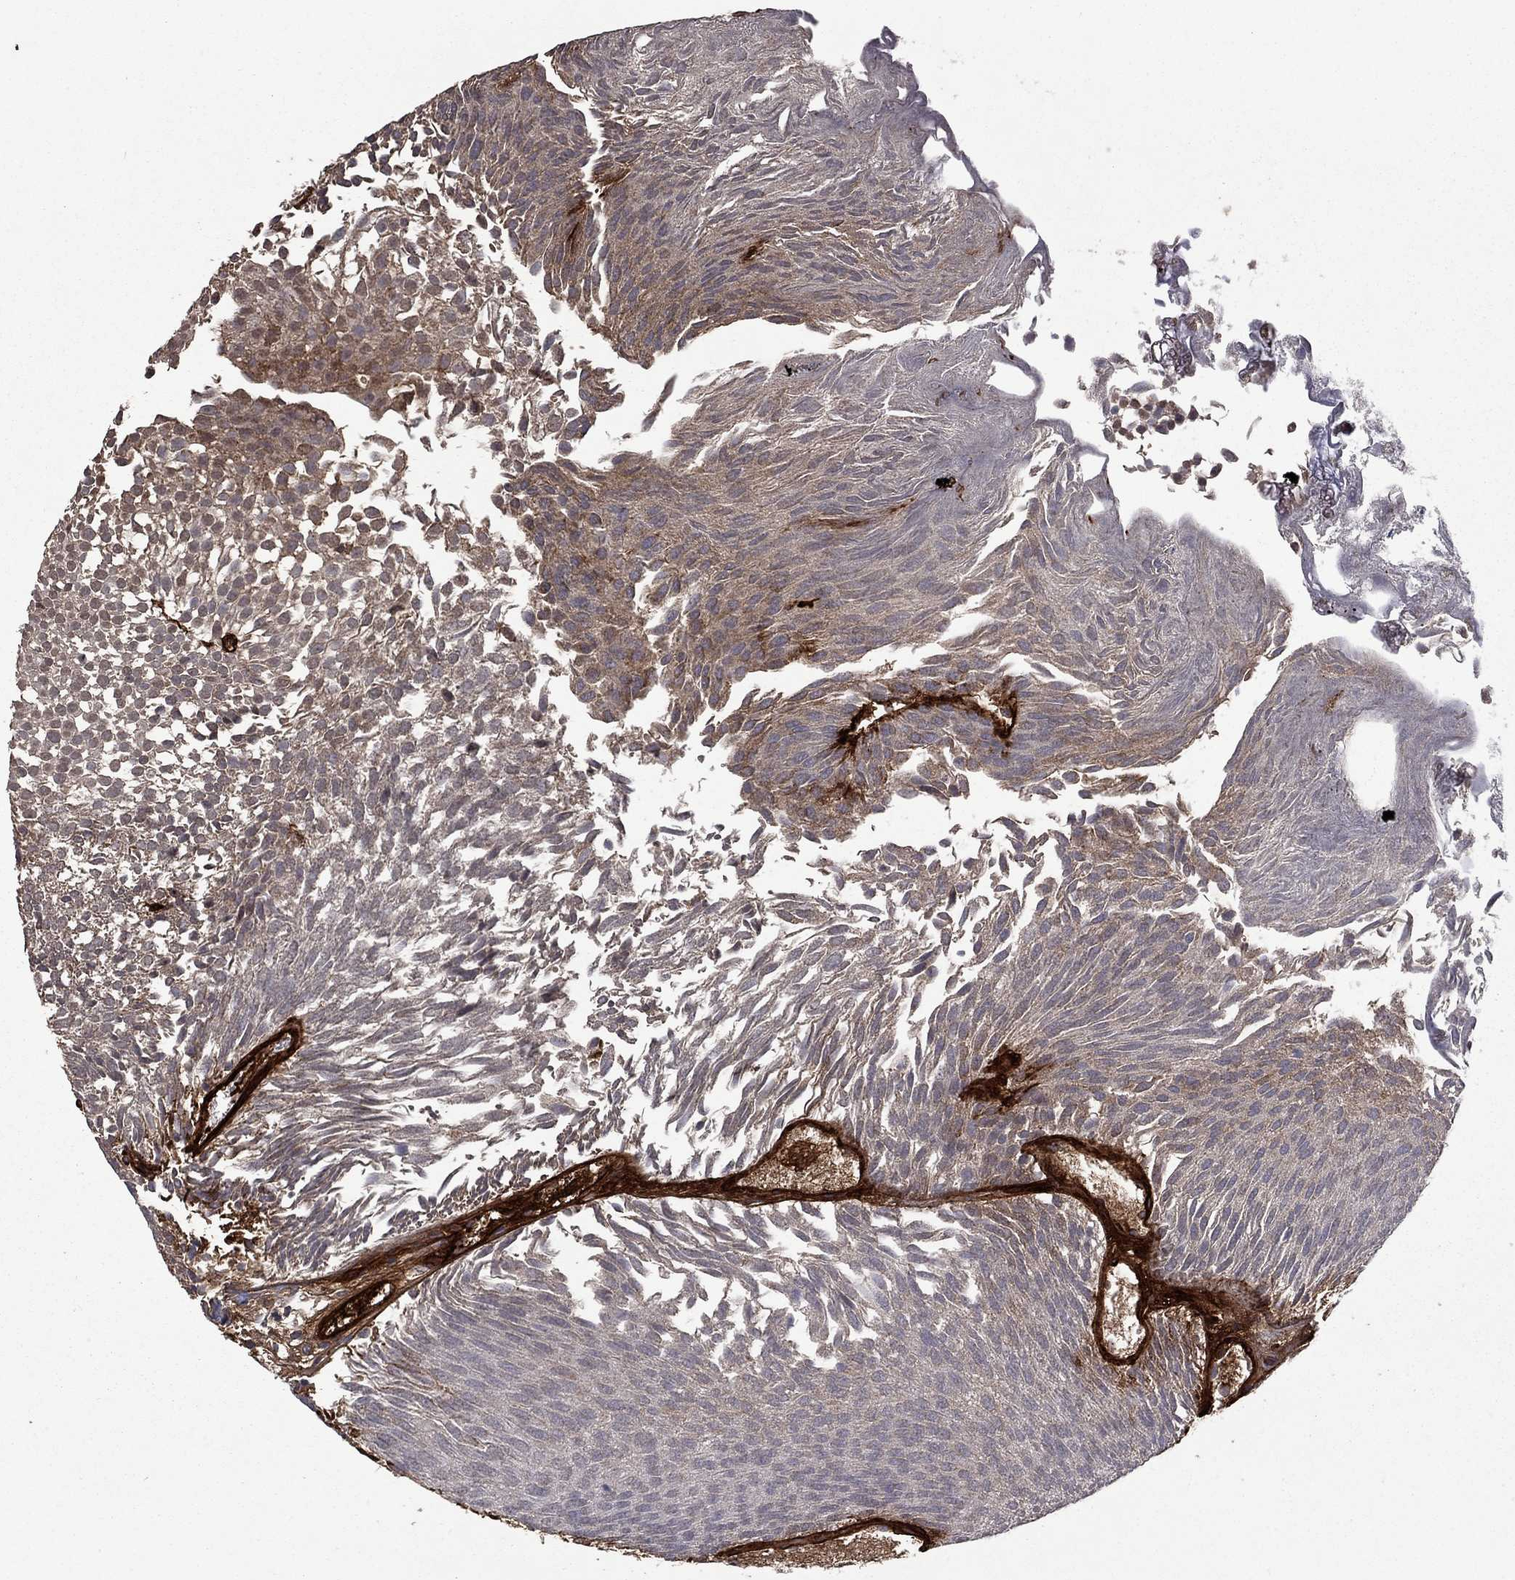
{"staining": {"intensity": "moderate", "quantity": "<25%", "location": "cytoplasmic/membranous"}, "tissue": "urothelial cancer", "cell_type": "Tumor cells", "image_type": "cancer", "snomed": [{"axis": "morphology", "description": "Urothelial carcinoma, Low grade"}, {"axis": "topography", "description": "Urinary bladder"}], "caption": "High-magnification brightfield microscopy of urothelial cancer stained with DAB (3,3'-diaminobenzidine) (brown) and counterstained with hematoxylin (blue). tumor cells exhibit moderate cytoplasmic/membranous staining is appreciated in approximately<25% of cells.", "gene": "COL18A1", "patient": {"sex": "male", "age": 52}}